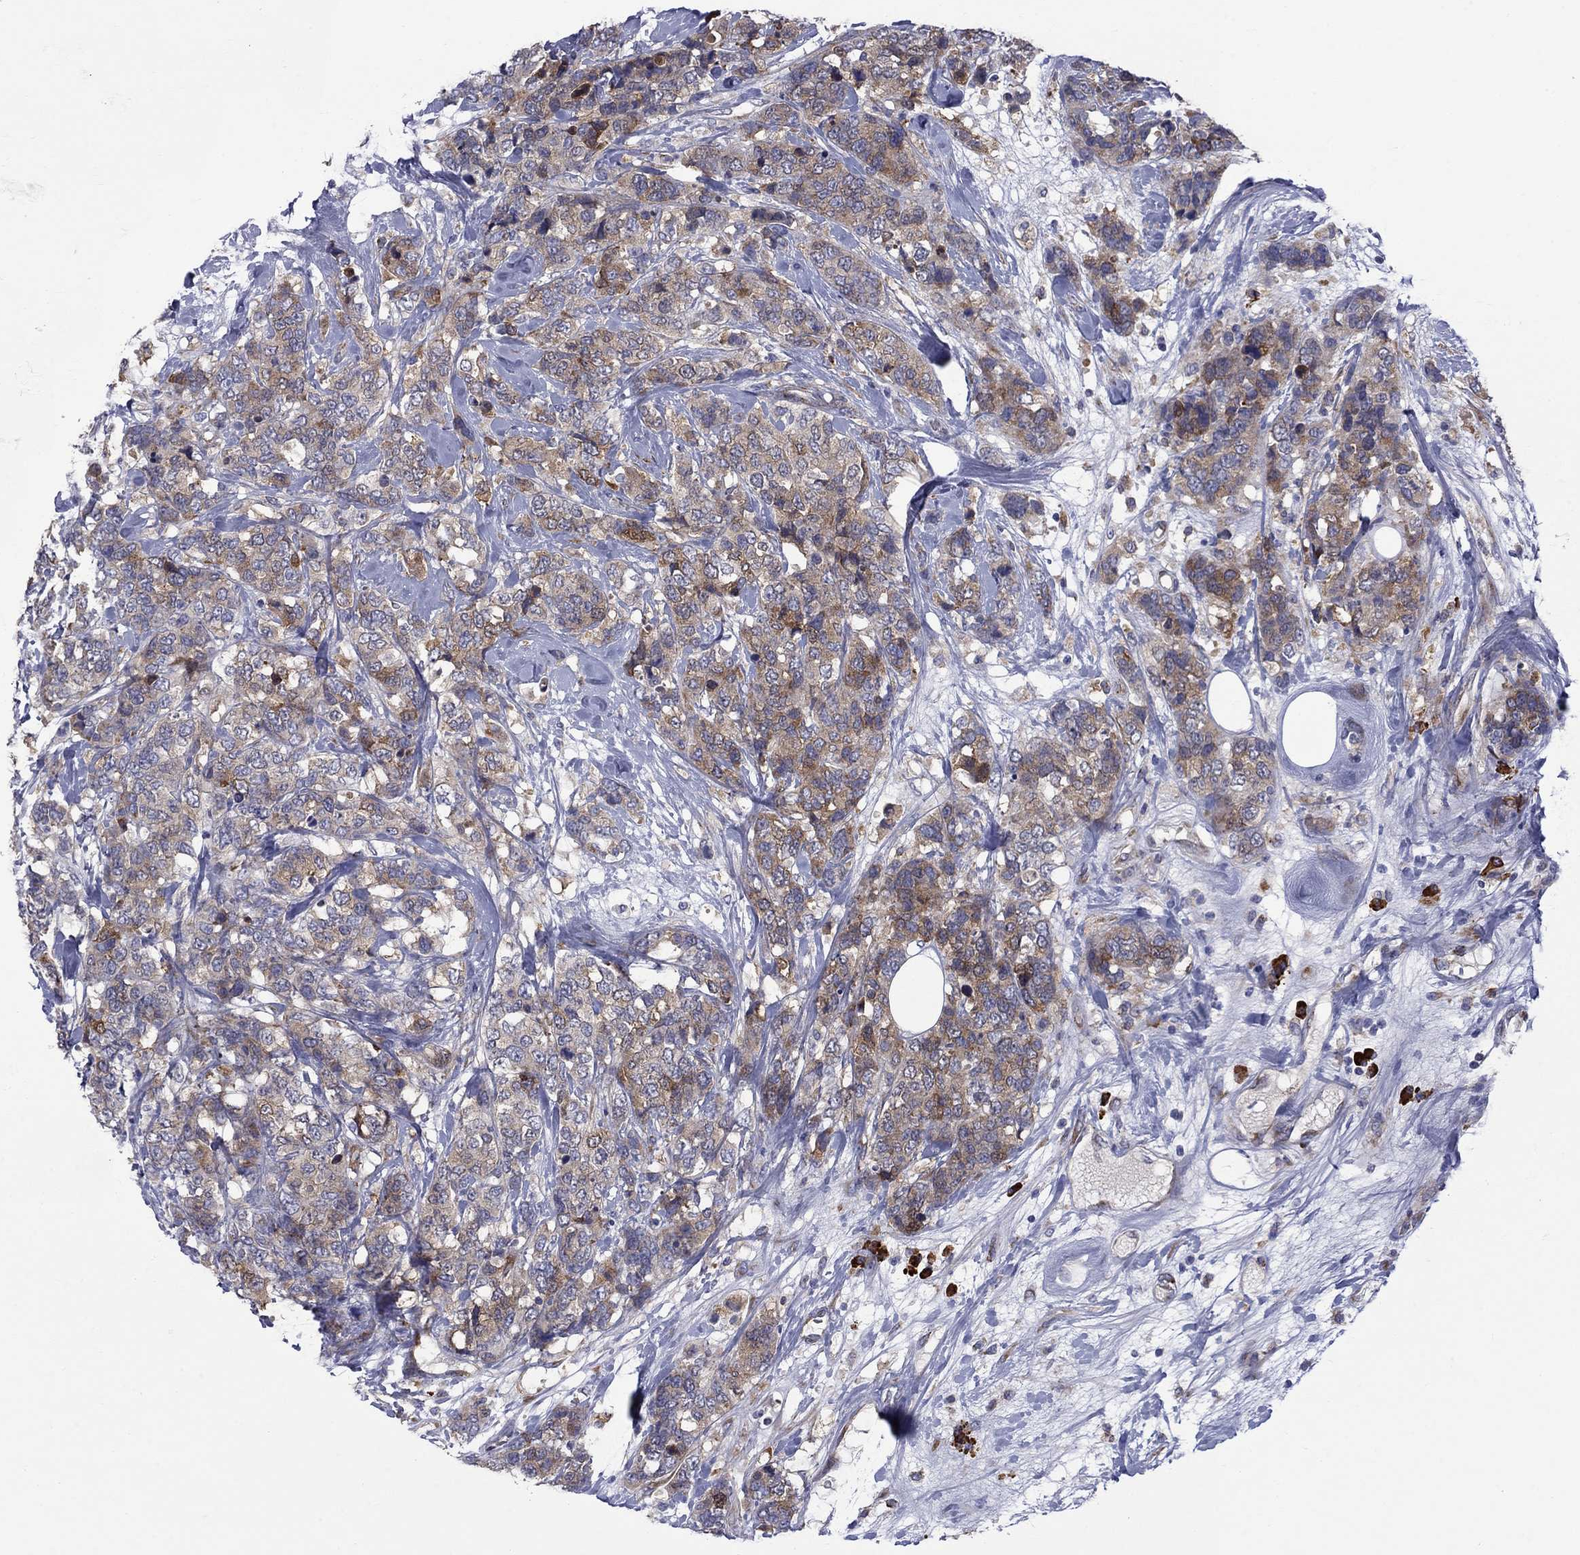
{"staining": {"intensity": "moderate", "quantity": "25%-75%", "location": "cytoplasmic/membranous"}, "tissue": "breast cancer", "cell_type": "Tumor cells", "image_type": "cancer", "snomed": [{"axis": "morphology", "description": "Lobular carcinoma"}, {"axis": "topography", "description": "Breast"}], "caption": "This is a photomicrograph of IHC staining of lobular carcinoma (breast), which shows moderate positivity in the cytoplasmic/membranous of tumor cells.", "gene": "ASNS", "patient": {"sex": "female", "age": 59}}